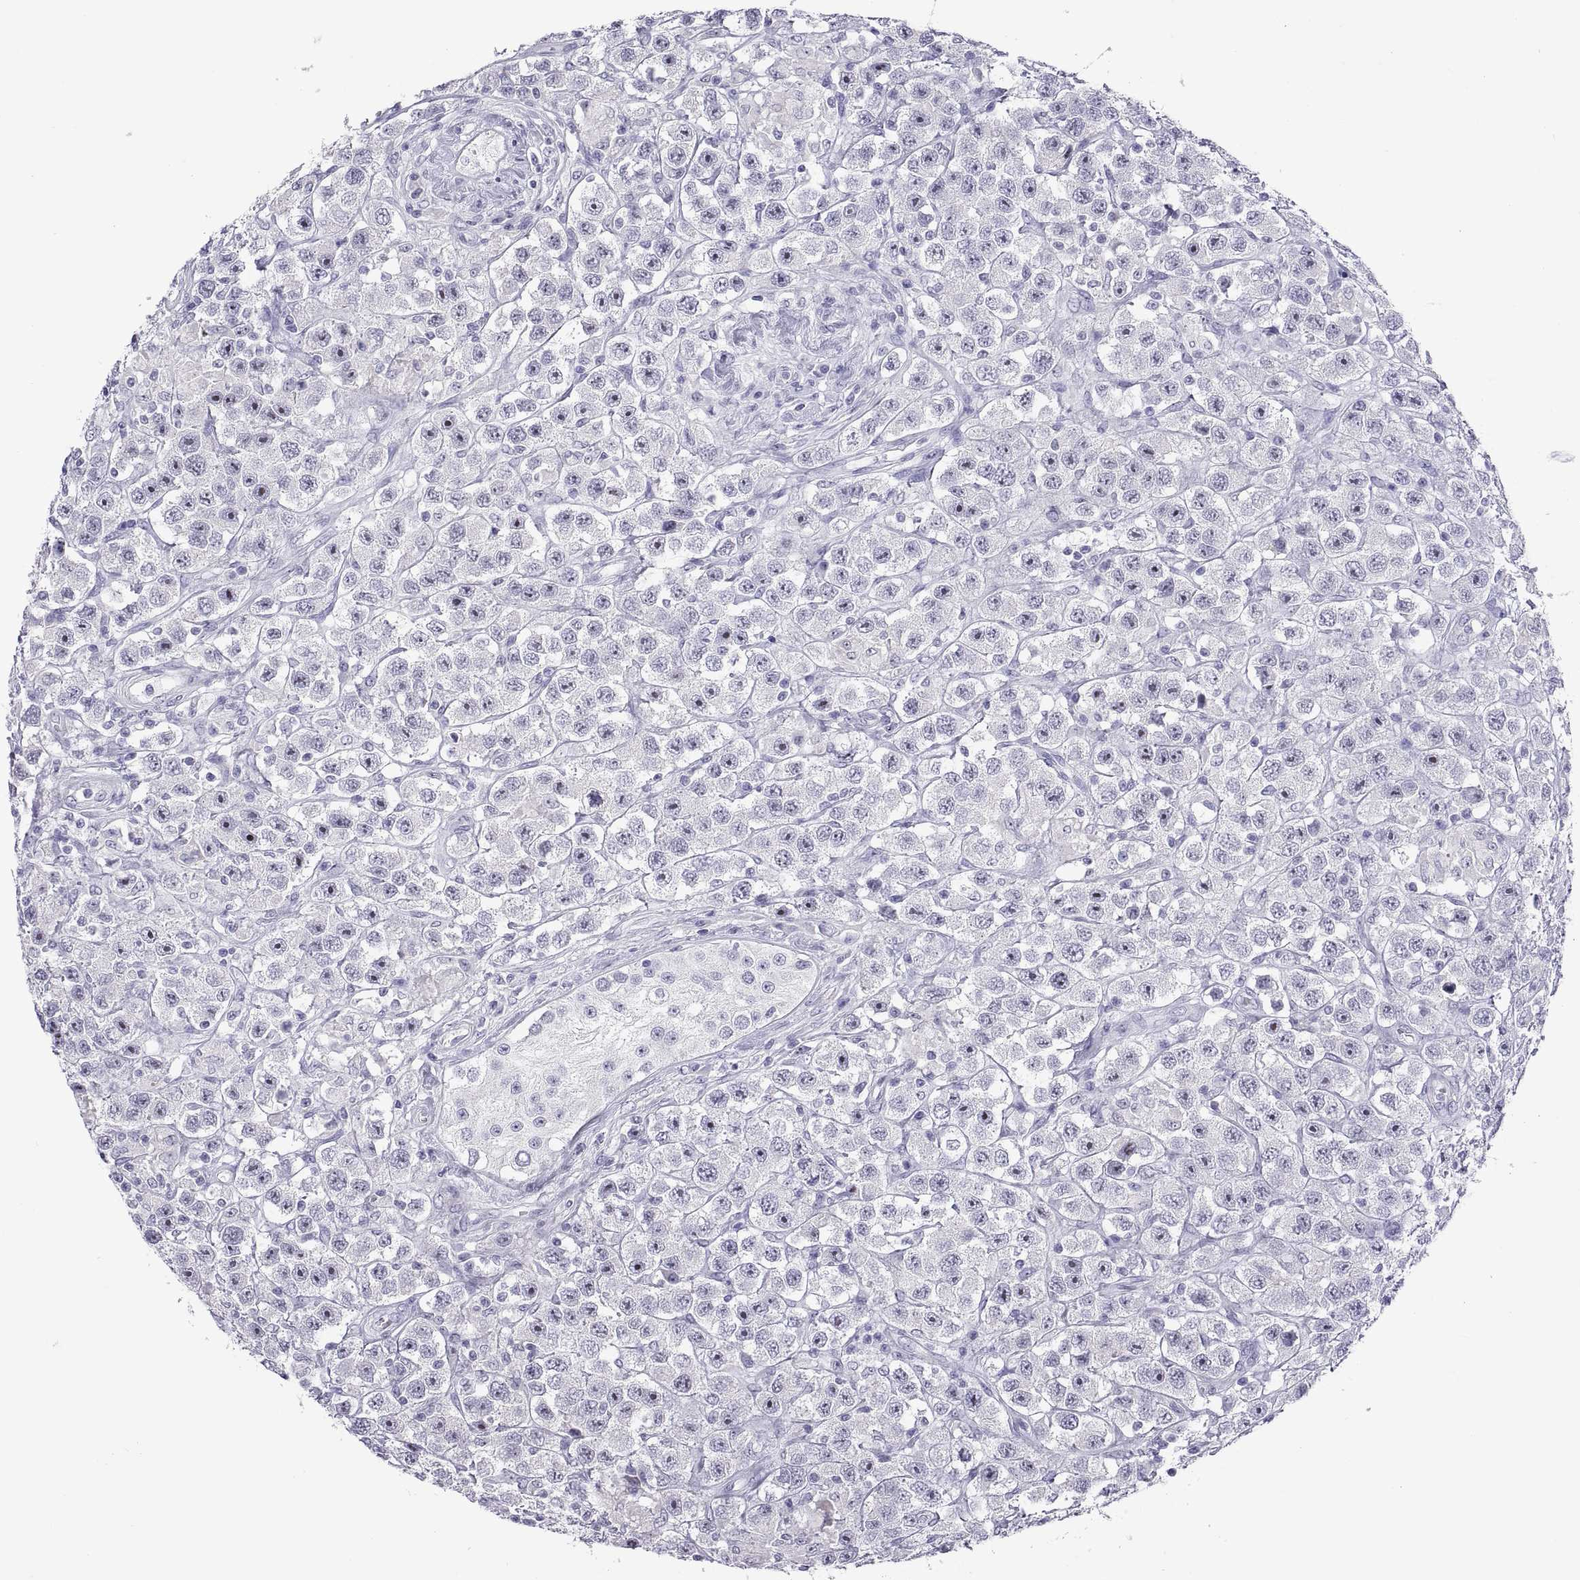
{"staining": {"intensity": "negative", "quantity": "none", "location": "none"}, "tissue": "testis cancer", "cell_type": "Tumor cells", "image_type": "cancer", "snomed": [{"axis": "morphology", "description": "Seminoma, NOS"}, {"axis": "topography", "description": "Testis"}], "caption": "This is an immunohistochemistry histopathology image of testis seminoma. There is no staining in tumor cells.", "gene": "VSX2", "patient": {"sex": "male", "age": 45}}